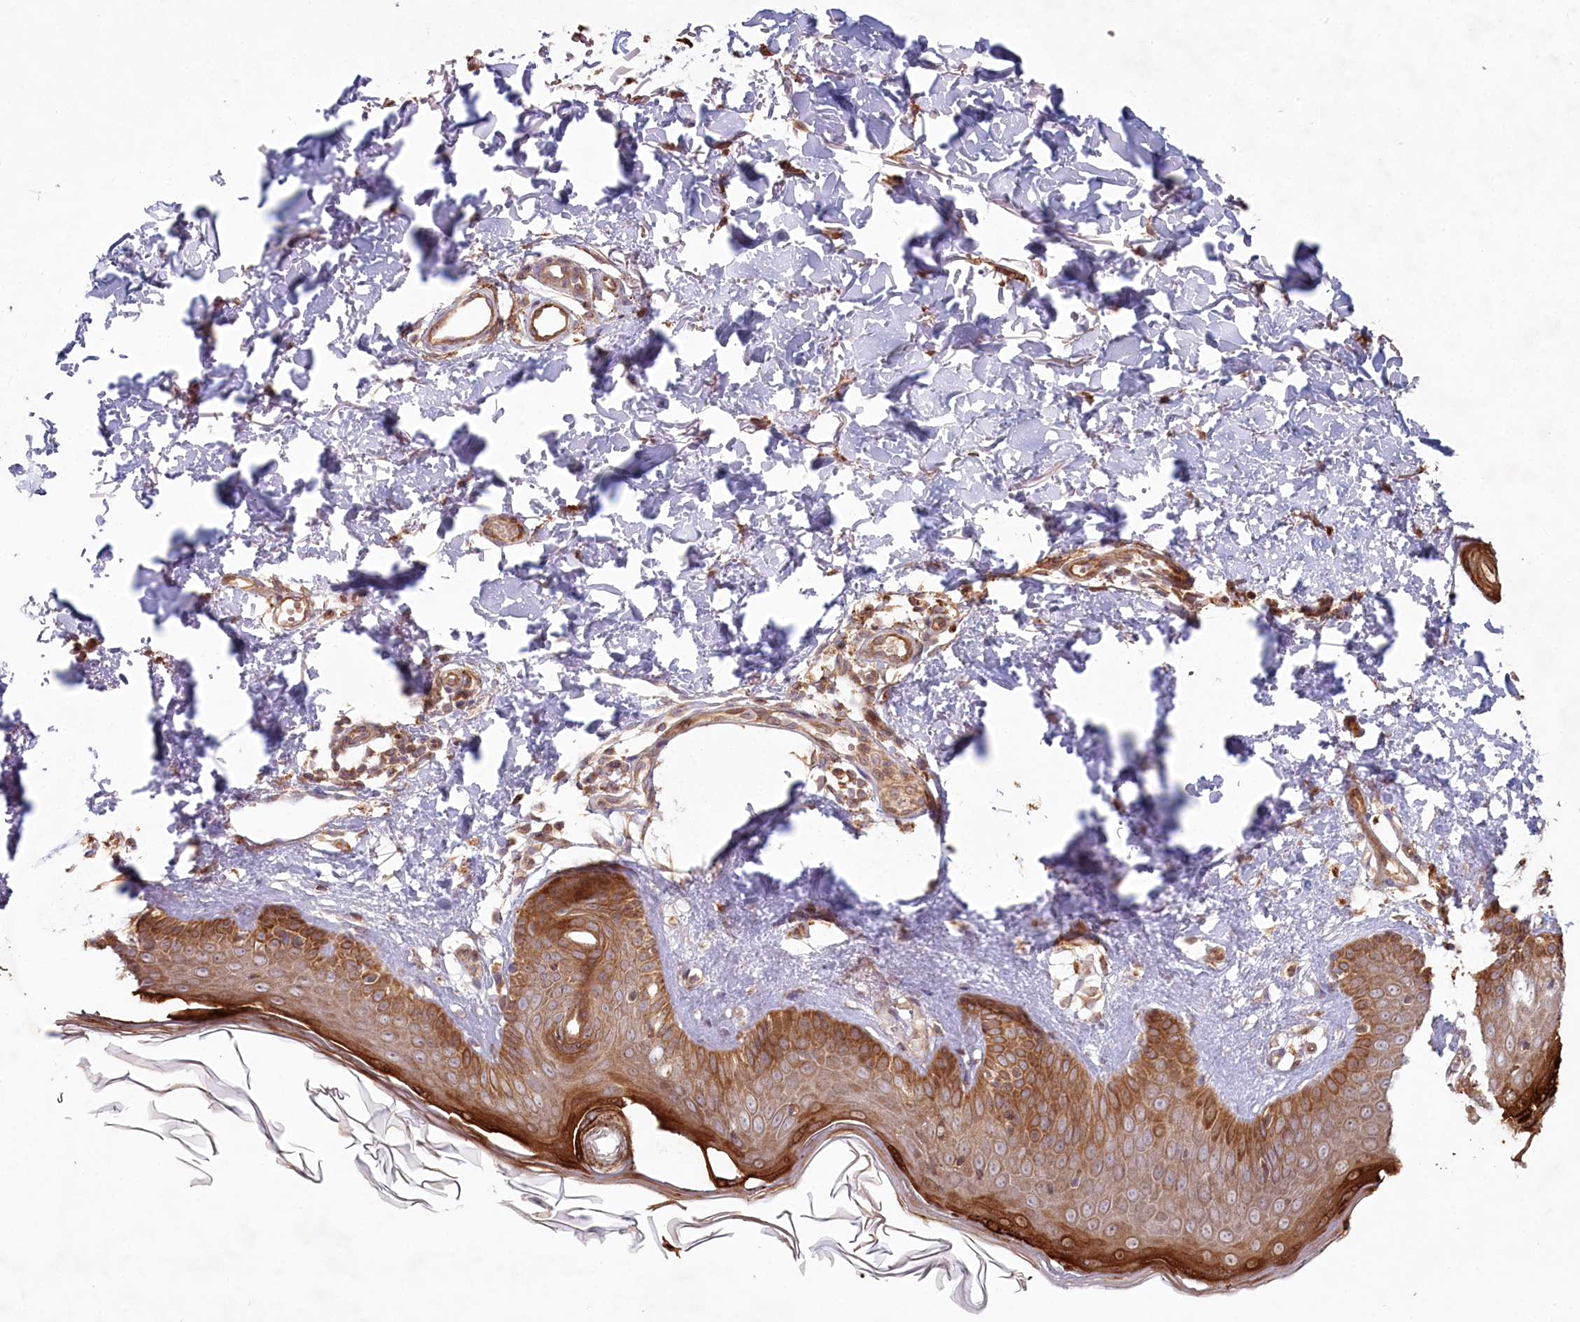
{"staining": {"intensity": "moderate", "quantity": ">75%", "location": "cytoplasmic/membranous"}, "tissue": "skin", "cell_type": "Fibroblasts", "image_type": "normal", "snomed": [{"axis": "morphology", "description": "Normal tissue, NOS"}, {"axis": "topography", "description": "Skin"}], "caption": "Skin stained with immunohistochemistry exhibits moderate cytoplasmic/membranous positivity in about >75% of fibroblasts.", "gene": "HAL", "patient": {"sex": "male", "age": 52}}